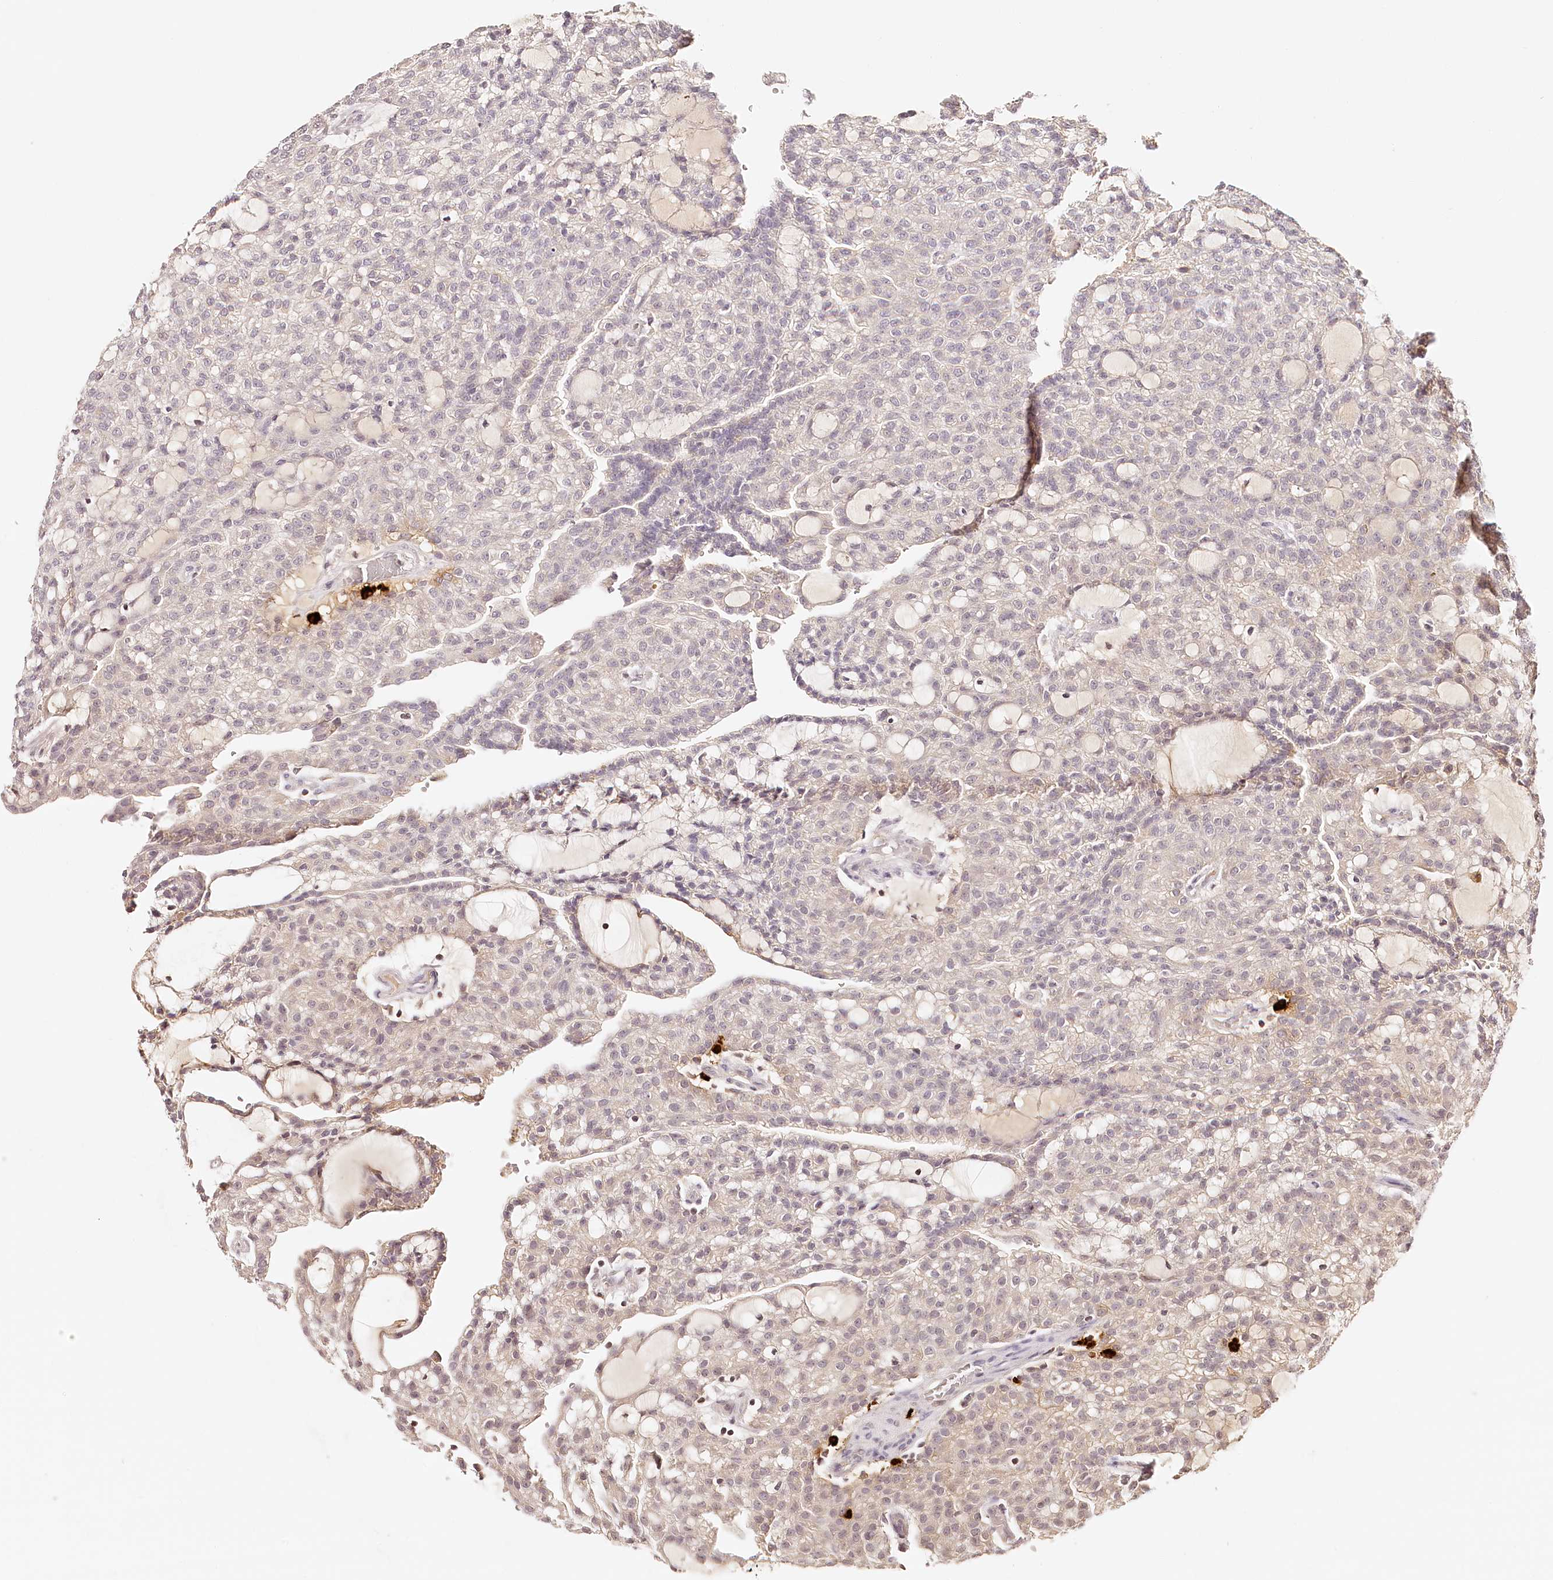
{"staining": {"intensity": "negative", "quantity": "none", "location": "none"}, "tissue": "renal cancer", "cell_type": "Tumor cells", "image_type": "cancer", "snomed": [{"axis": "morphology", "description": "Adenocarcinoma, NOS"}, {"axis": "topography", "description": "Kidney"}], "caption": "Adenocarcinoma (renal) was stained to show a protein in brown. There is no significant positivity in tumor cells. (DAB immunohistochemistry visualized using brightfield microscopy, high magnification).", "gene": "SYNGR1", "patient": {"sex": "male", "age": 63}}